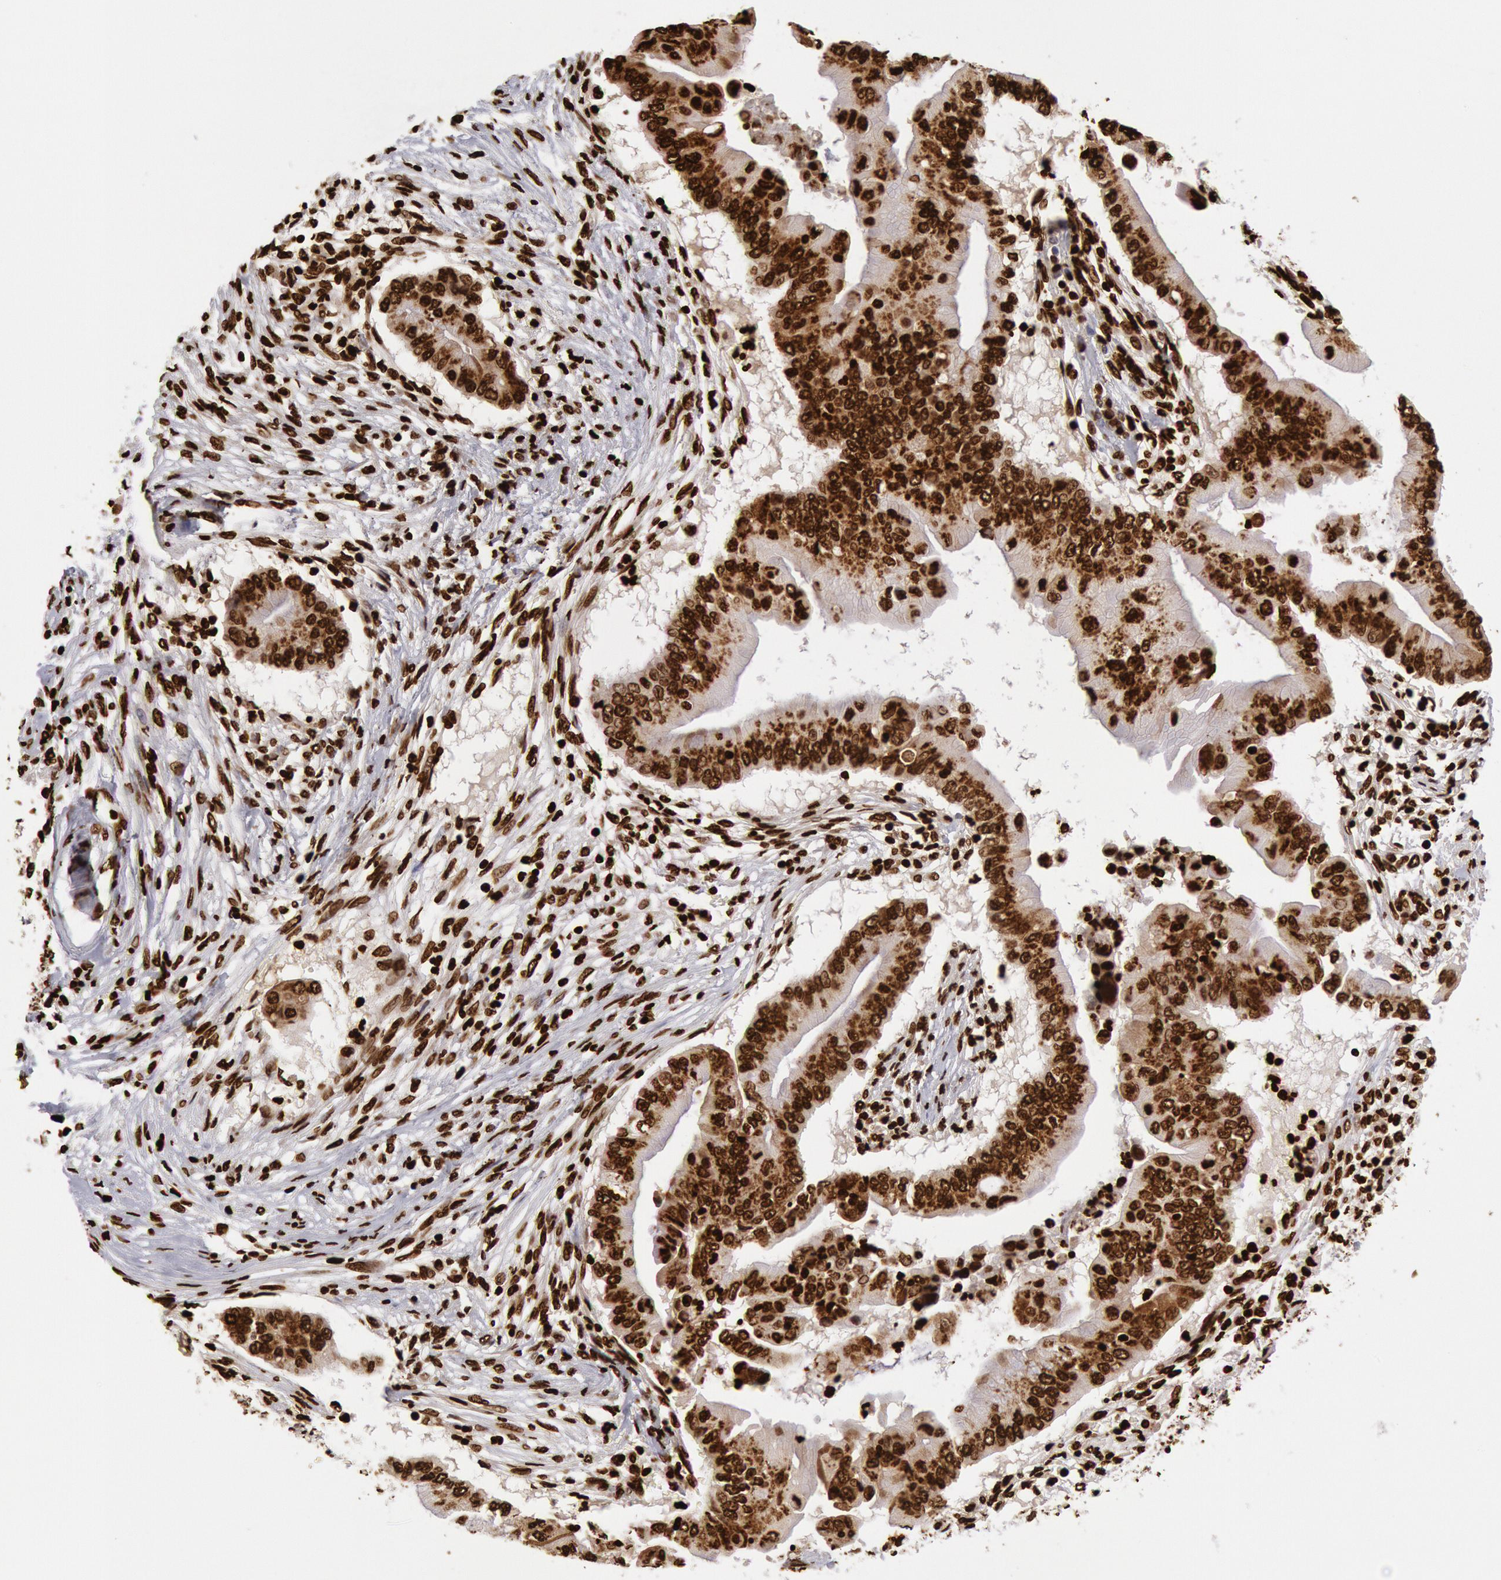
{"staining": {"intensity": "strong", "quantity": ">75%", "location": "nuclear"}, "tissue": "pancreatic cancer", "cell_type": "Tumor cells", "image_type": "cancer", "snomed": [{"axis": "morphology", "description": "Adenocarcinoma, NOS"}, {"axis": "topography", "description": "Pancreas"}], "caption": "The photomicrograph displays immunohistochemical staining of pancreatic adenocarcinoma. There is strong nuclear expression is identified in approximately >75% of tumor cells.", "gene": "H3-4", "patient": {"sex": "male", "age": 62}}